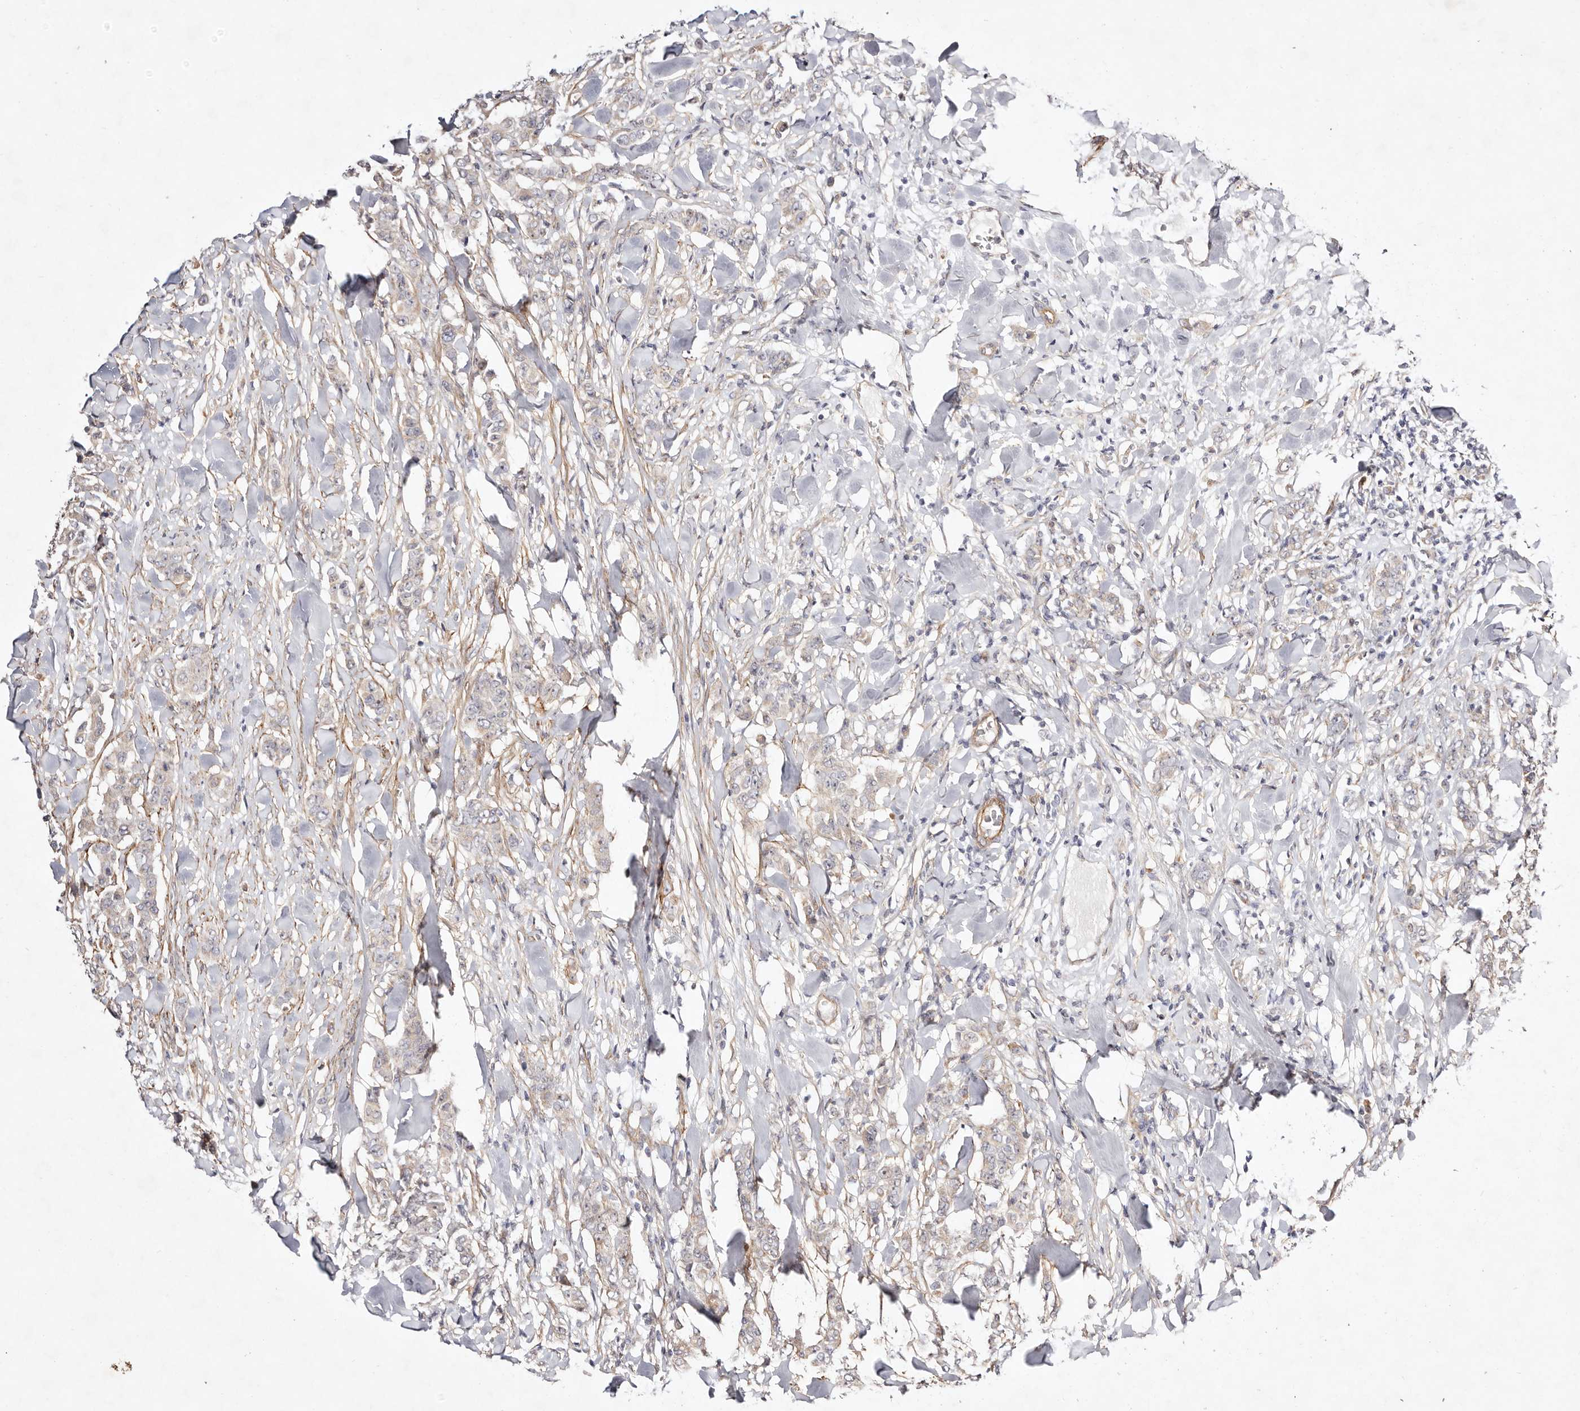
{"staining": {"intensity": "negative", "quantity": "none", "location": "none"}, "tissue": "breast cancer", "cell_type": "Tumor cells", "image_type": "cancer", "snomed": [{"axis": "morphology", "description": "Duct carcinoma"}, {"axis": "topography", "description": "Breast"}], "caption": "IHC histopathology image of breast cancer stained for a protein (brown), which shows no expression in tumor cells.", "gene": "MTMR11", "patient": {"sex": "female", "age": 40}}